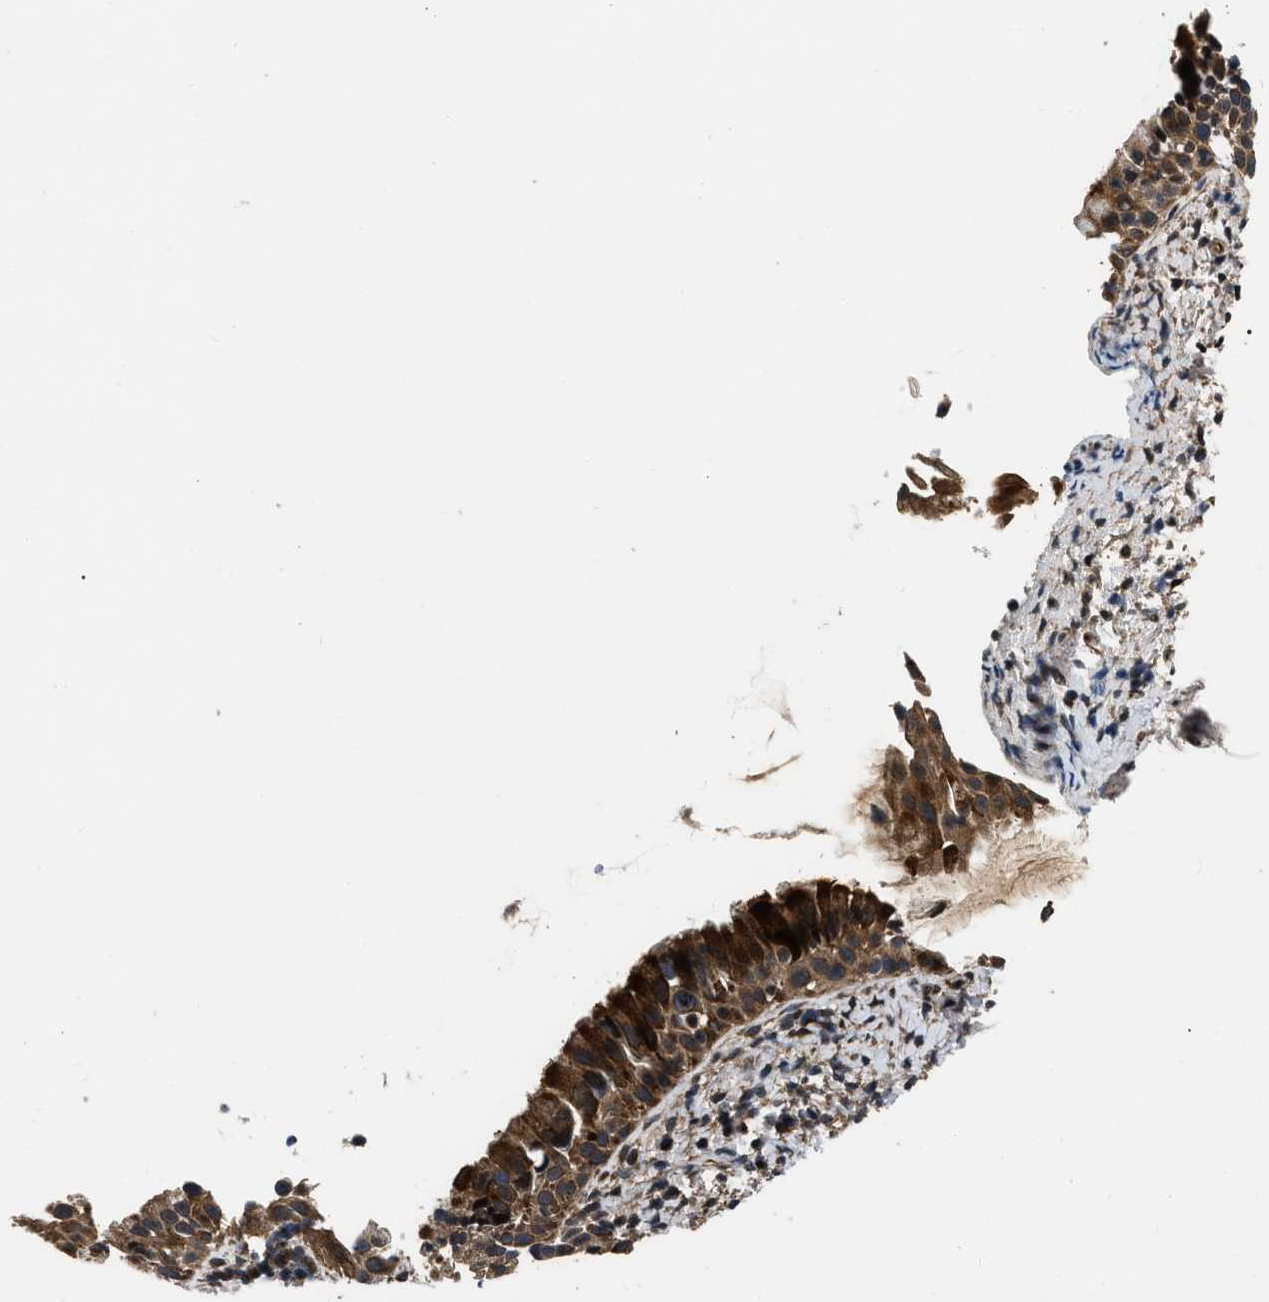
{"staining": {"intensity": "strong", "quantity": ">75%", "location": "cytoplasmic/membranous,nuclear"}, "tissue": "nasopharynx", "cell_type": "Respiratory epithelial cells", "image_type": "normal", "snomed": [{"axis": "morphology", "description": "Normal tissue, NOS"}, {"axis": "topography", "description": "Nasopharynx"}], "caption": "Protein staining of benign nasopharynx displays strong cytoplasmic/membranous,nuclear expression in about >75% of respiratory epithelial cells. (Brightfield microscopy of DAB IHC at high magnification).", "gene": "PPWD1", "patient": {"sex": "male", "age": 22}}